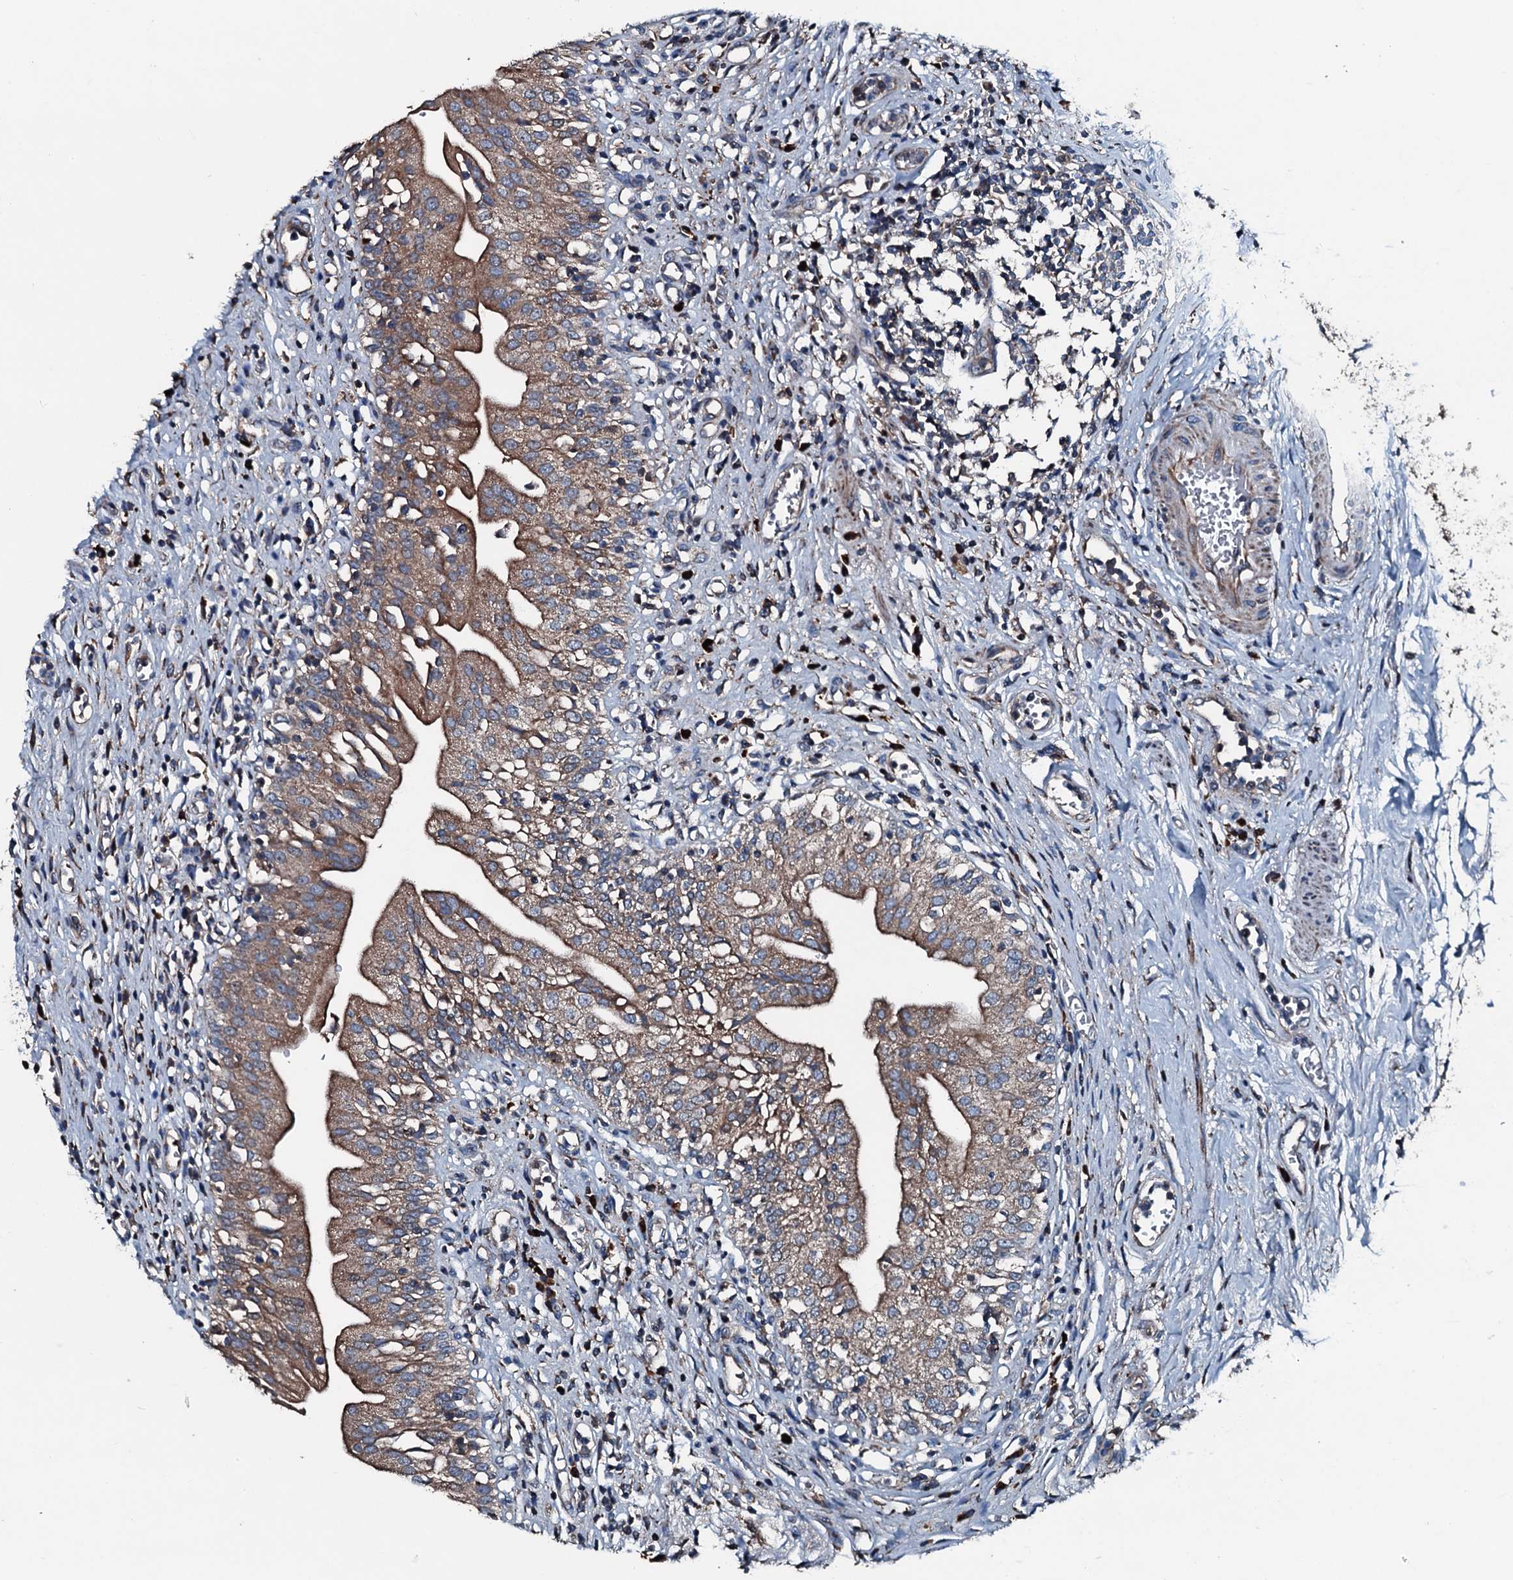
{"staining": {"intensity": "strong", "quantity": ">75%", "location": "cytoplasmic/membranous"}, "tissue": "urinary bladder", "cell_type": "Urothelial cells", "image_type": "normal", "snomed": [{"axis": "morphology", "description": "Normal tissue, NOS"}, {"axis": "morphology", "description": "Inflammation, NOS"}, {"axis": "topography", "description": "Urinary bladder"}], "caption": "A high amount of strong cytoplasmic/membranous positivity is seen in approximately >75% of urothelial cells in unremarkable urinary bladder. Using DAB (brown) and hematoxylin (blue) stains, captured at high magnification using brightfield microscopy.", "gene": "ACSS3", "patient": {"sex": "male", "age": 63}}